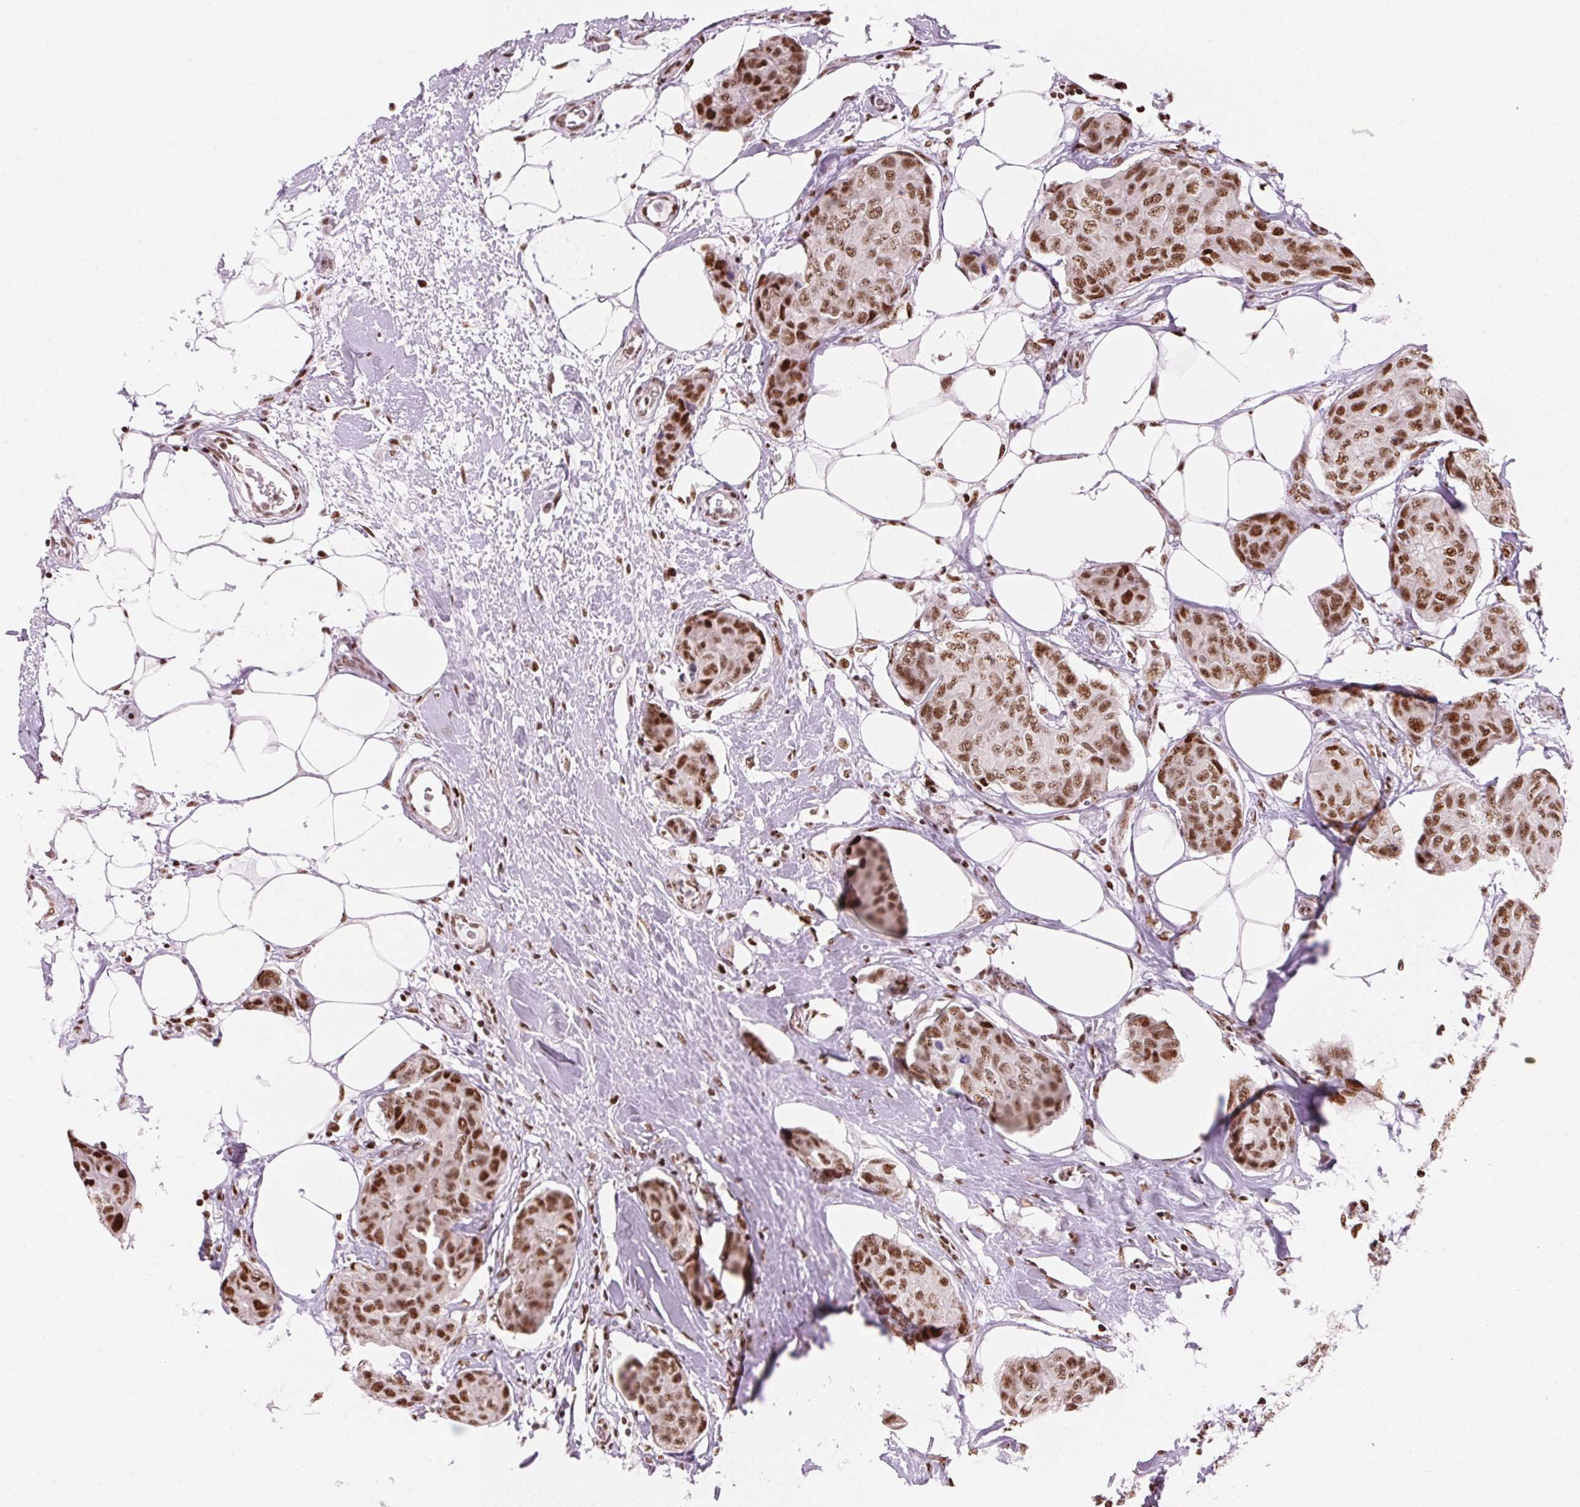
{"staining": {"intensity": "moderate", "quantity": ">75%", "location": "nuclear"}, "tissue": "breast cancer", "cell_type": "Tumor cells", "image_type": "cancer", "snomed": [{"axis": "morphology", "description": "Duct carcinoma"}, {"axis": "topography", "description": "Breast"}], "caption": "DAB immunohistochemical staining of human intraductal carcinoma (breast) reveals moderate nuclear protein positivity in about >75% of tumor cells.", "gene": "NXF1", "patient": {"sex": "female", "age": 80}}